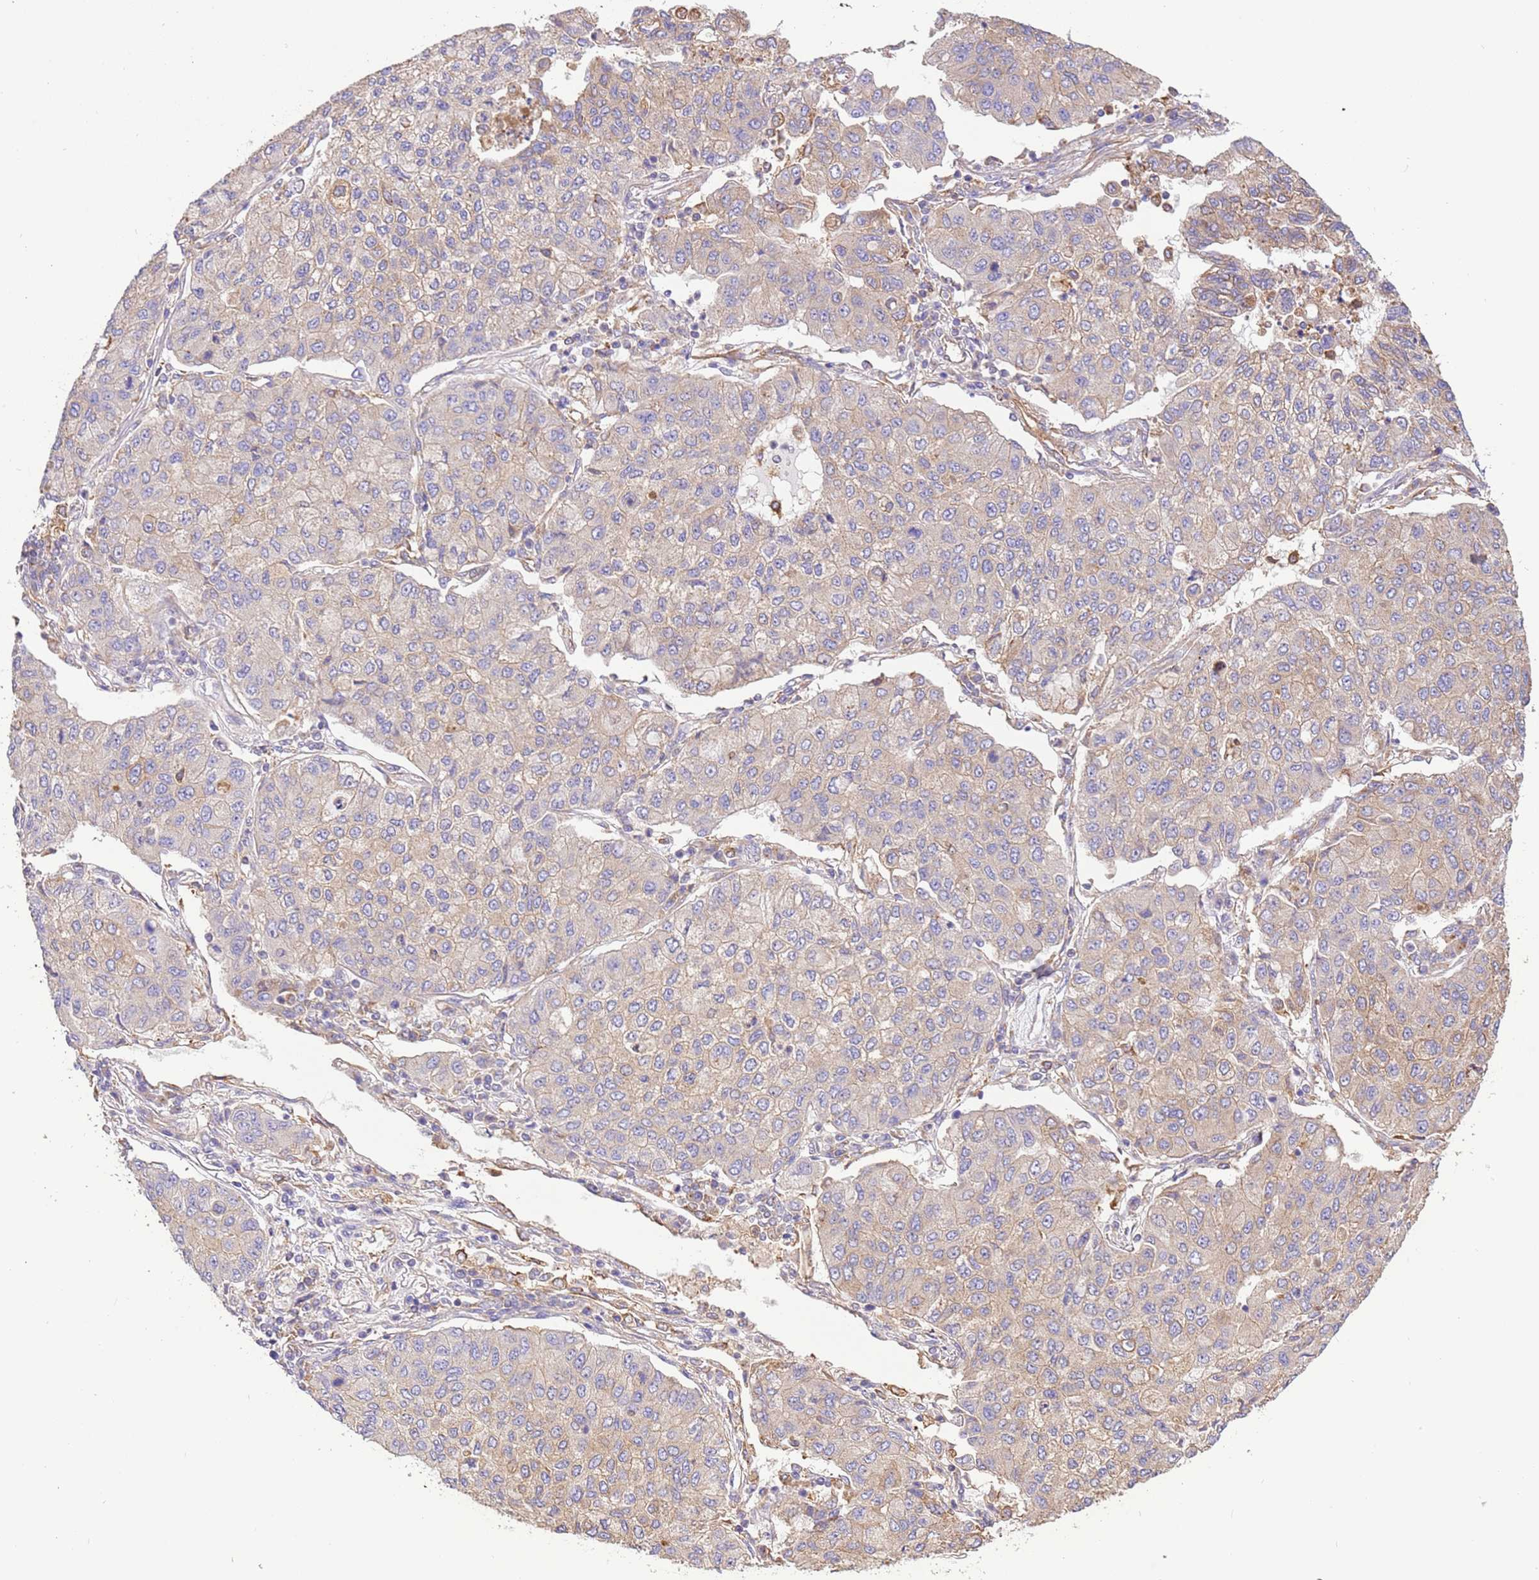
{"staining": {"intensity": "weak", "quantity": "<25%", "location": "cytoplasmic/membranous"}, "tissue": "lung cancer", "cell_type": "Tumor cells", "image_type": "cancer", "snomed": [{"axis": "morphology", "description": "Squamous cell carcinoma, NOS"}, {"axis": "topography", "description": "Lung"}], "caption": "Protein analysis of lung cancer (squamous cell carcinoma) demonstrates no significant positivity in tumor cells.", "gene": "NAALADL1", "patient": {"sex": "male", "age": 74}}